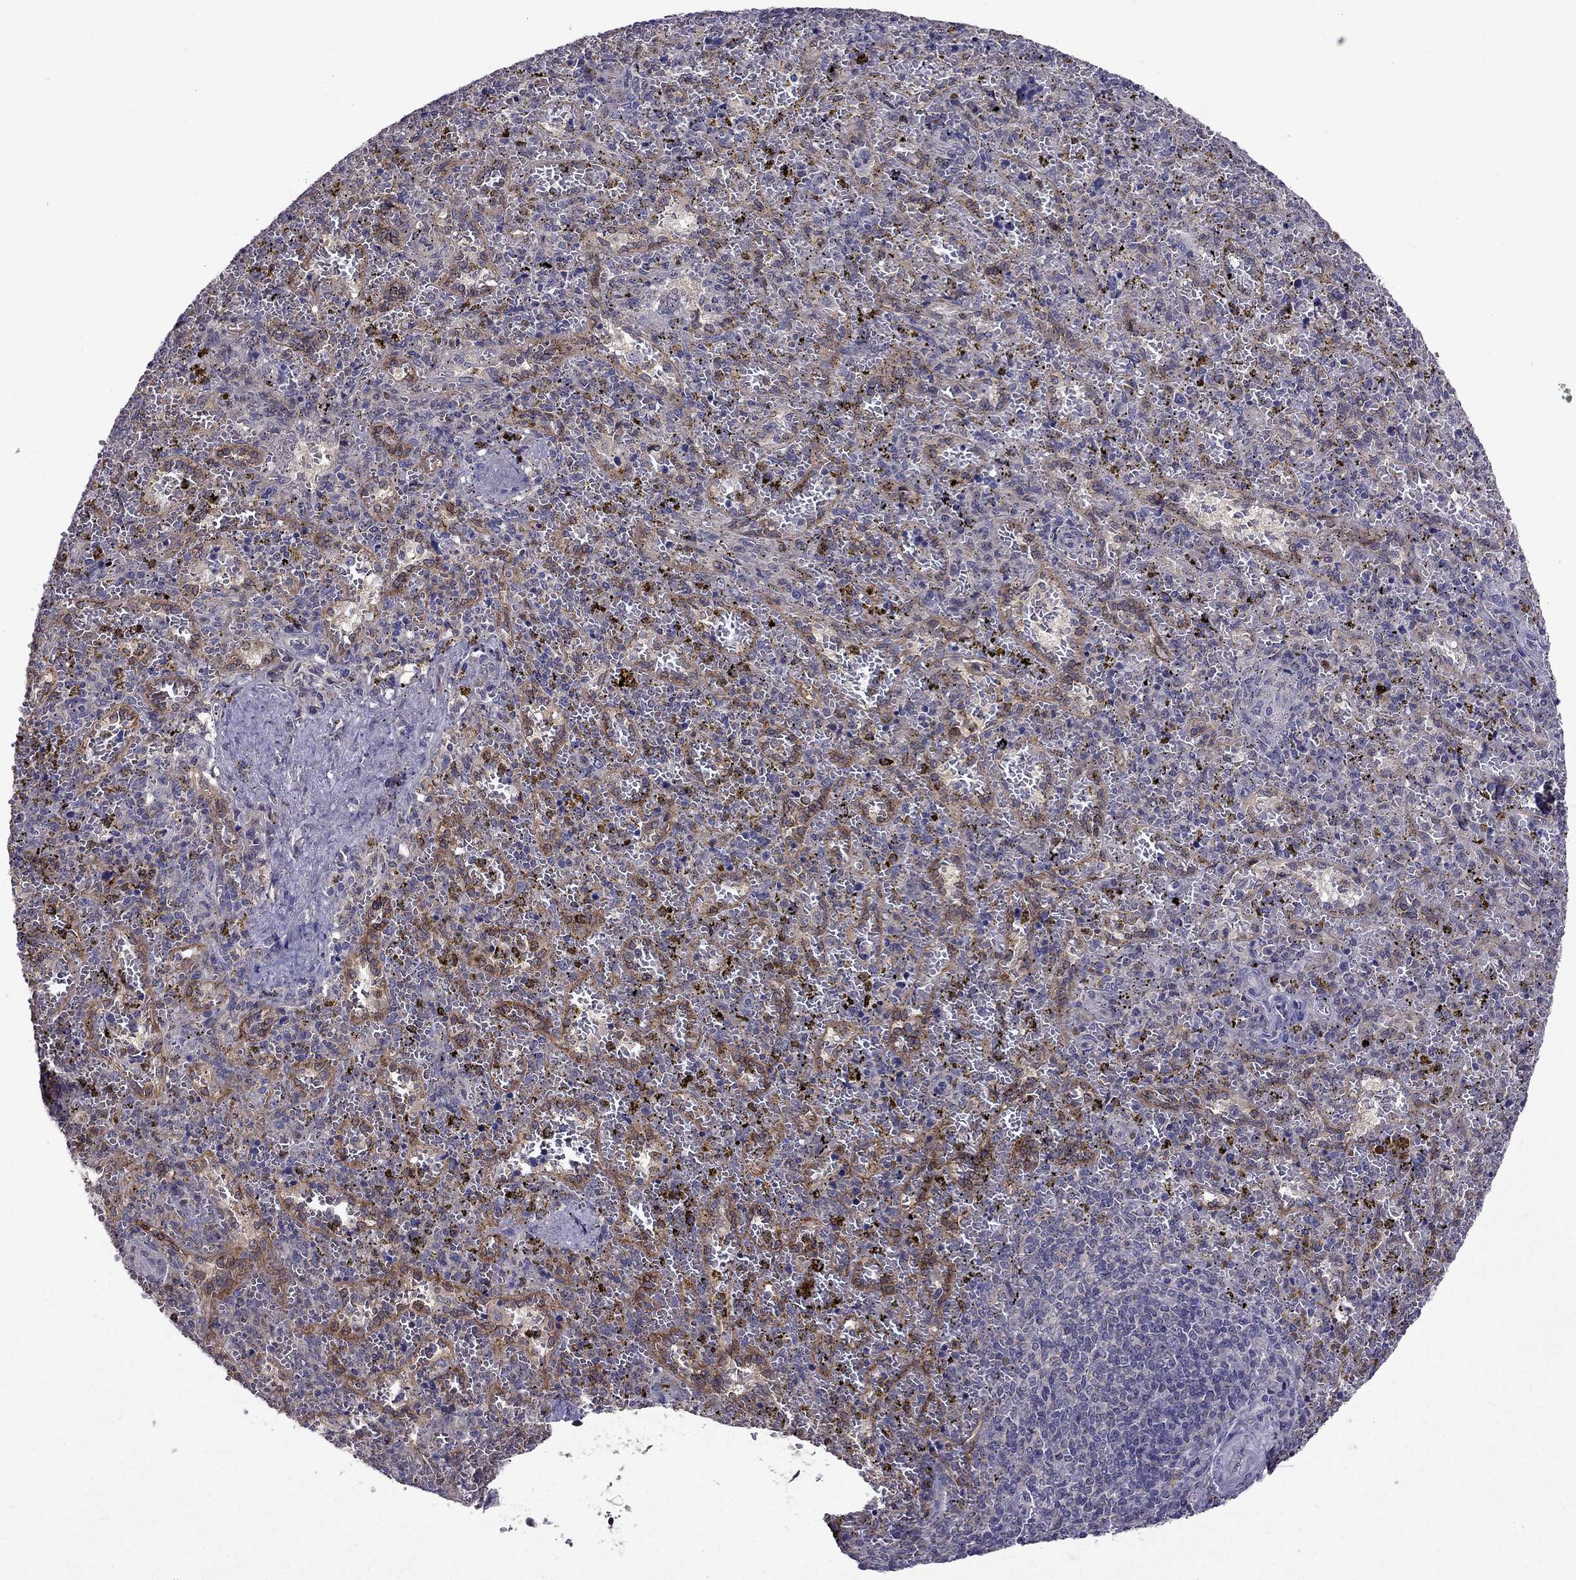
{"staining": {"intensity": "negative", "quantity": "none", "location": "none"}, "tissue": "spleen", "cell_type": "Cells in red pulp", "image_type": "normal", "snomed": [{"axis": "morphology", "description": "Normal tissue, NOS"}, {"axis": "topography", "description": "Spleen"}], "caption": "A high-resolution photomicrograph shows immunohistochemistry staining of normal spleen, which demonstrates no significant positivity in cells in red pulp.", "gene": "CDK5", "patient": {"sex": "female", "age": 50}}